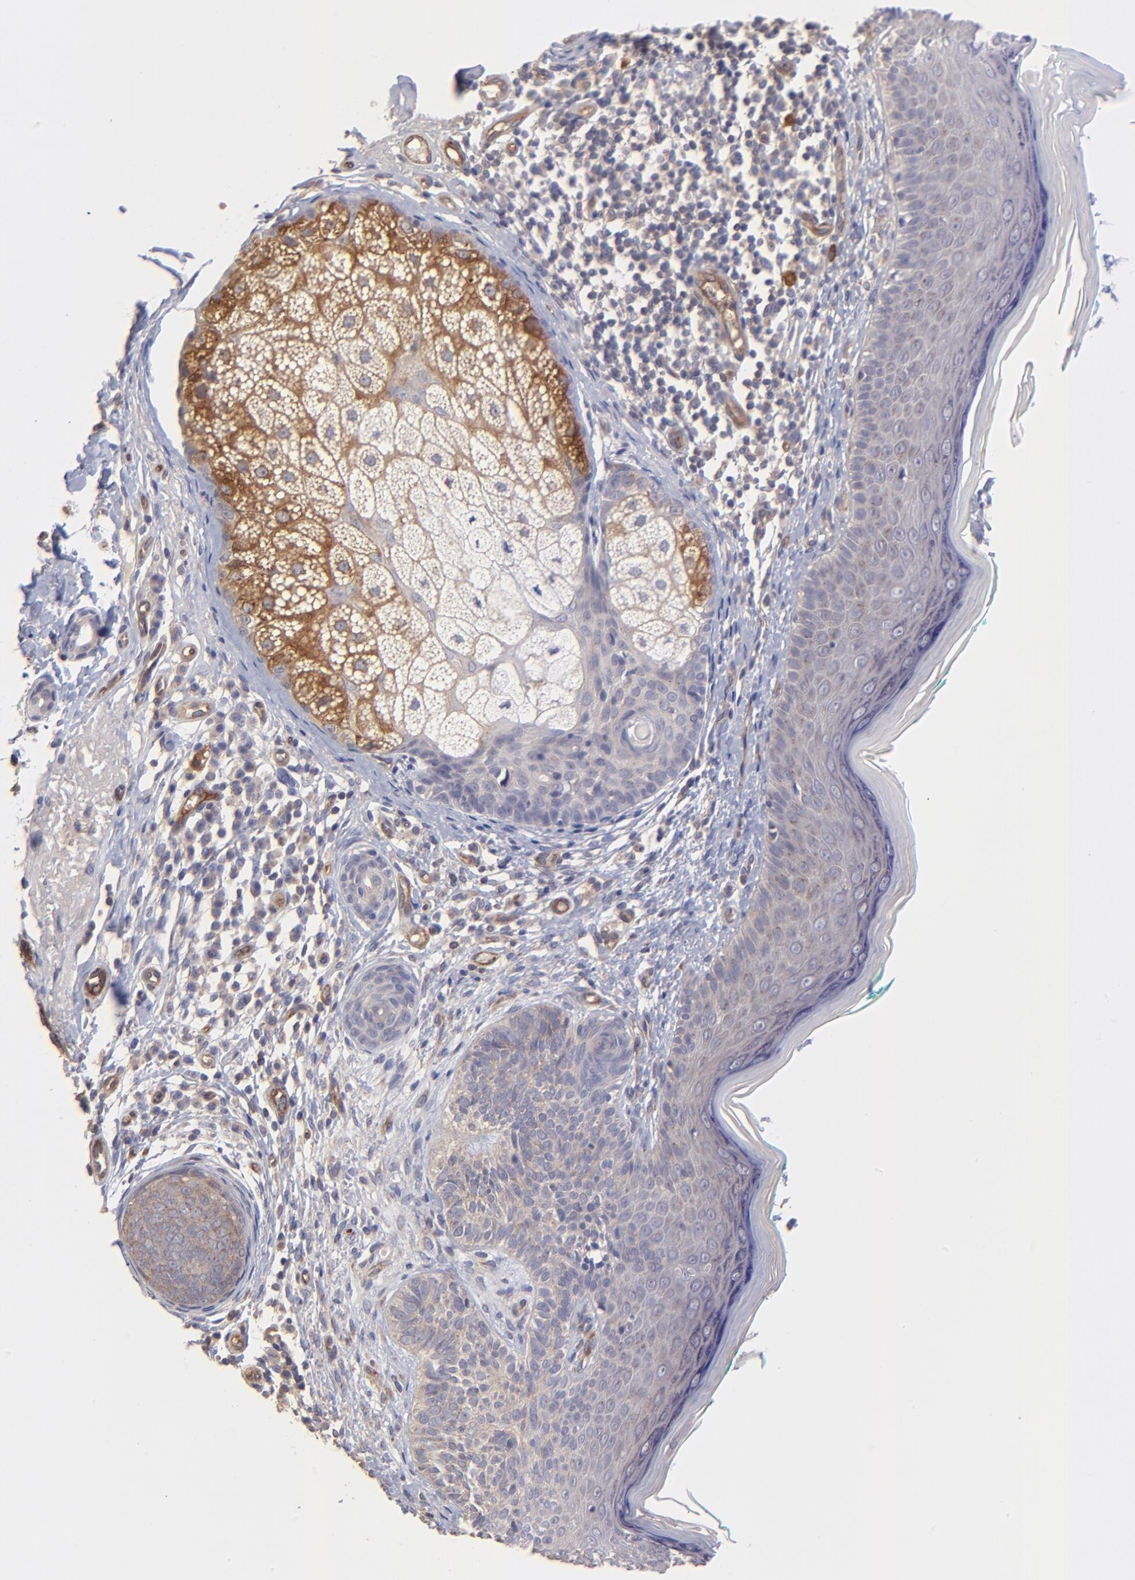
{"staining": {"intensity": "weak", "quantity": "<25%", "location": "cytoplasmic/membranous"}, "tissue": "skin cancer", "cell_type": "Tumor cells", "image_type": "cancer", "snomed": [{"axis": "morphology", "description": "Normal tissue, NOS"}, {"axis": "morphology", "description": "Basal cell carcinoma"}, {"axis": "topography", "description": "Skin"}], "caption": "DAB (3,3'-diaminobenzidine) immunohistochemical staining of skin cancer (basal cell carcinoma) reveals no significant positivity in tumor cells.", "gene": "ASB7", "patient": {"sex": "male", "age": 76}}